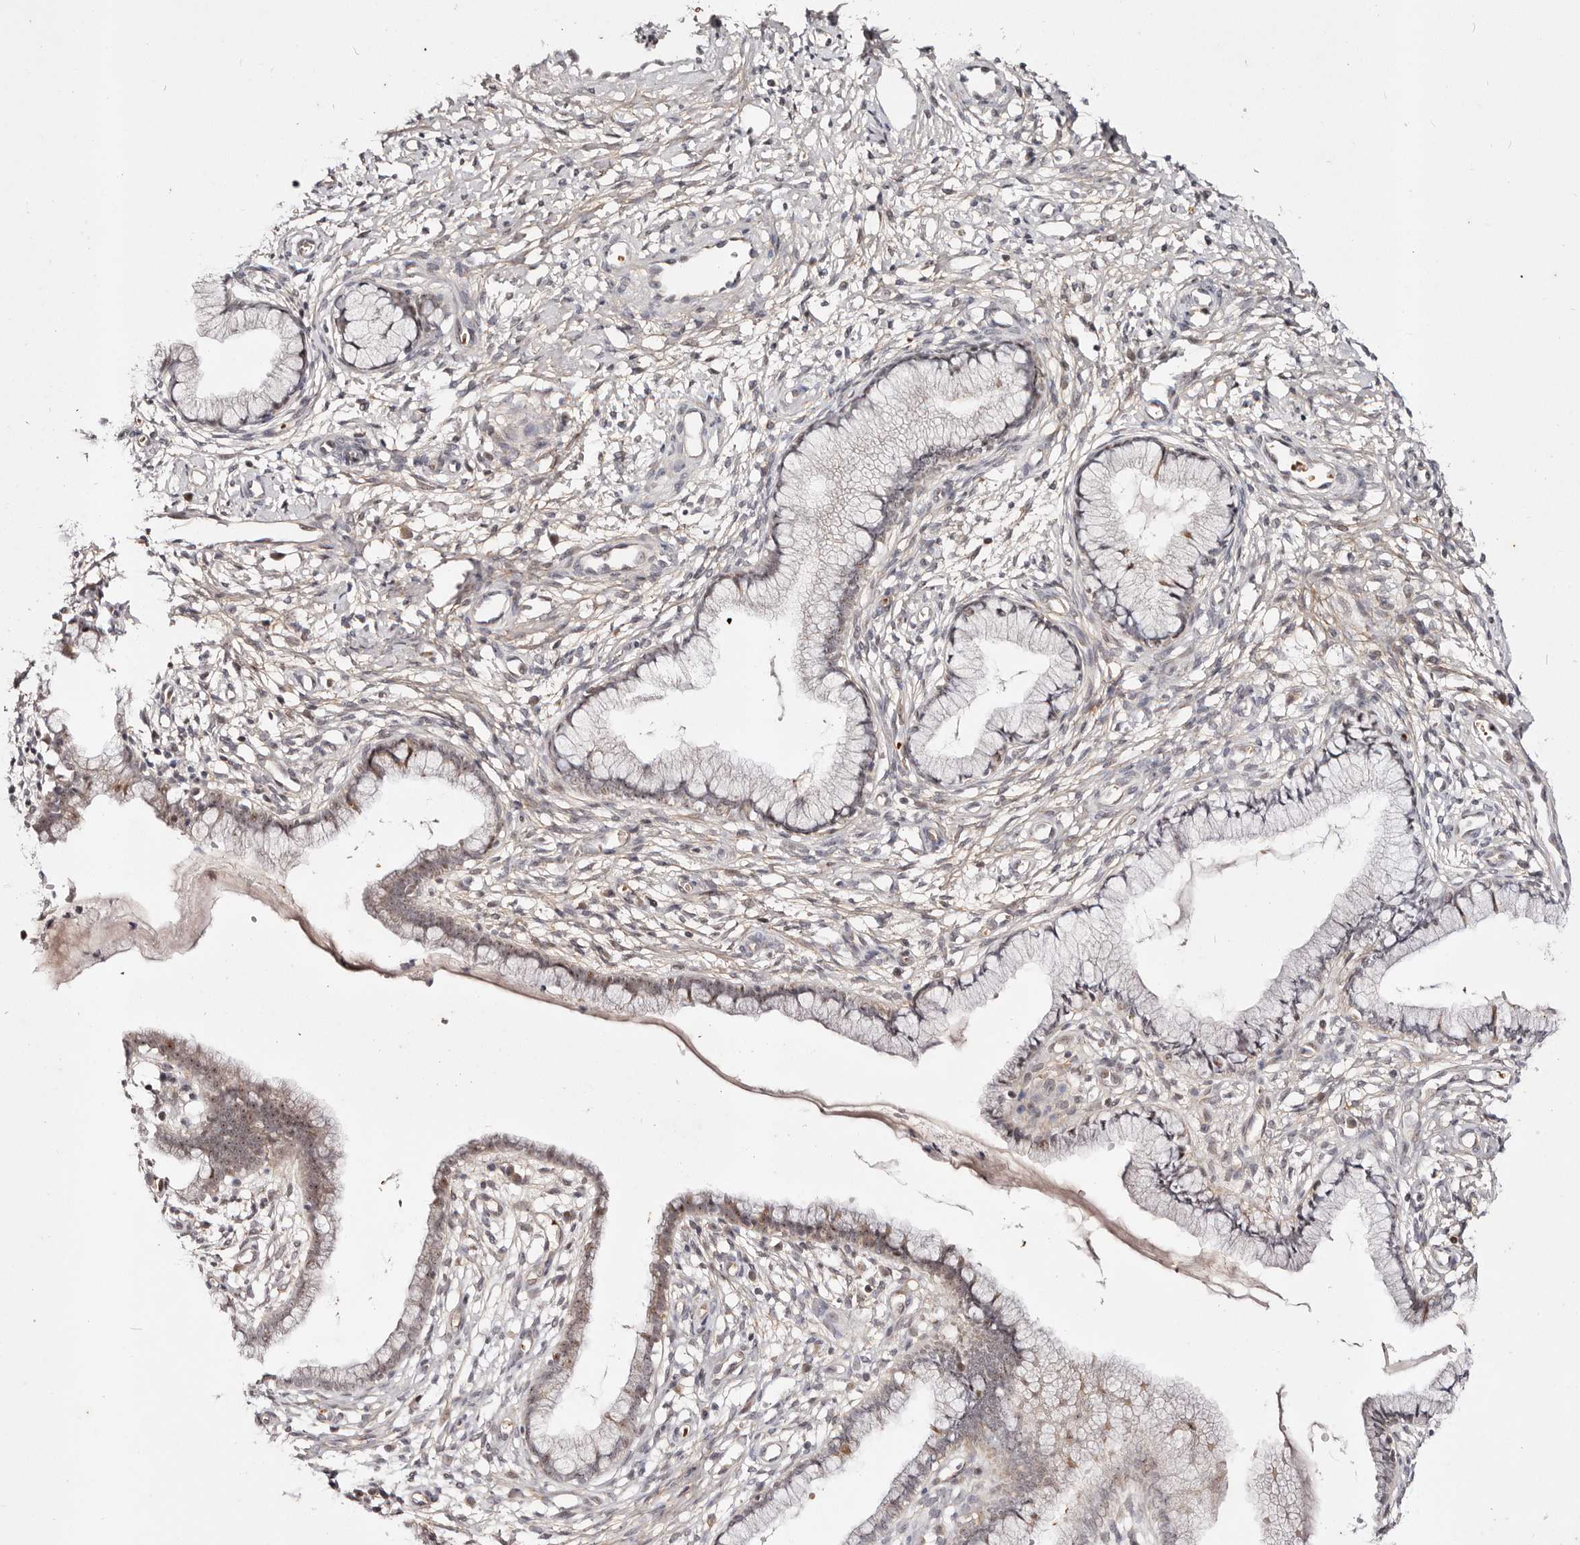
{"staining": {"intensity": "moderate", "quantity": "<25%", "location": "nuclear"}, "tissue": "cervix", "cell_type": "Glandular cells", "image_type": "normal", "snomed": [{"axis": "morphology", "description": "Normal tissue, NOS"}, {"axis": "topography", "description": "Cervix"}], "caption": "IHC (DAB (3,3'-diaminobenzidine)) staining of benign human cervix demonstrates moderate nuclear protein positivity in about <25% of glandular cells.", "gene": "WRN", "patient": {"sex": "female", "age": 36}}